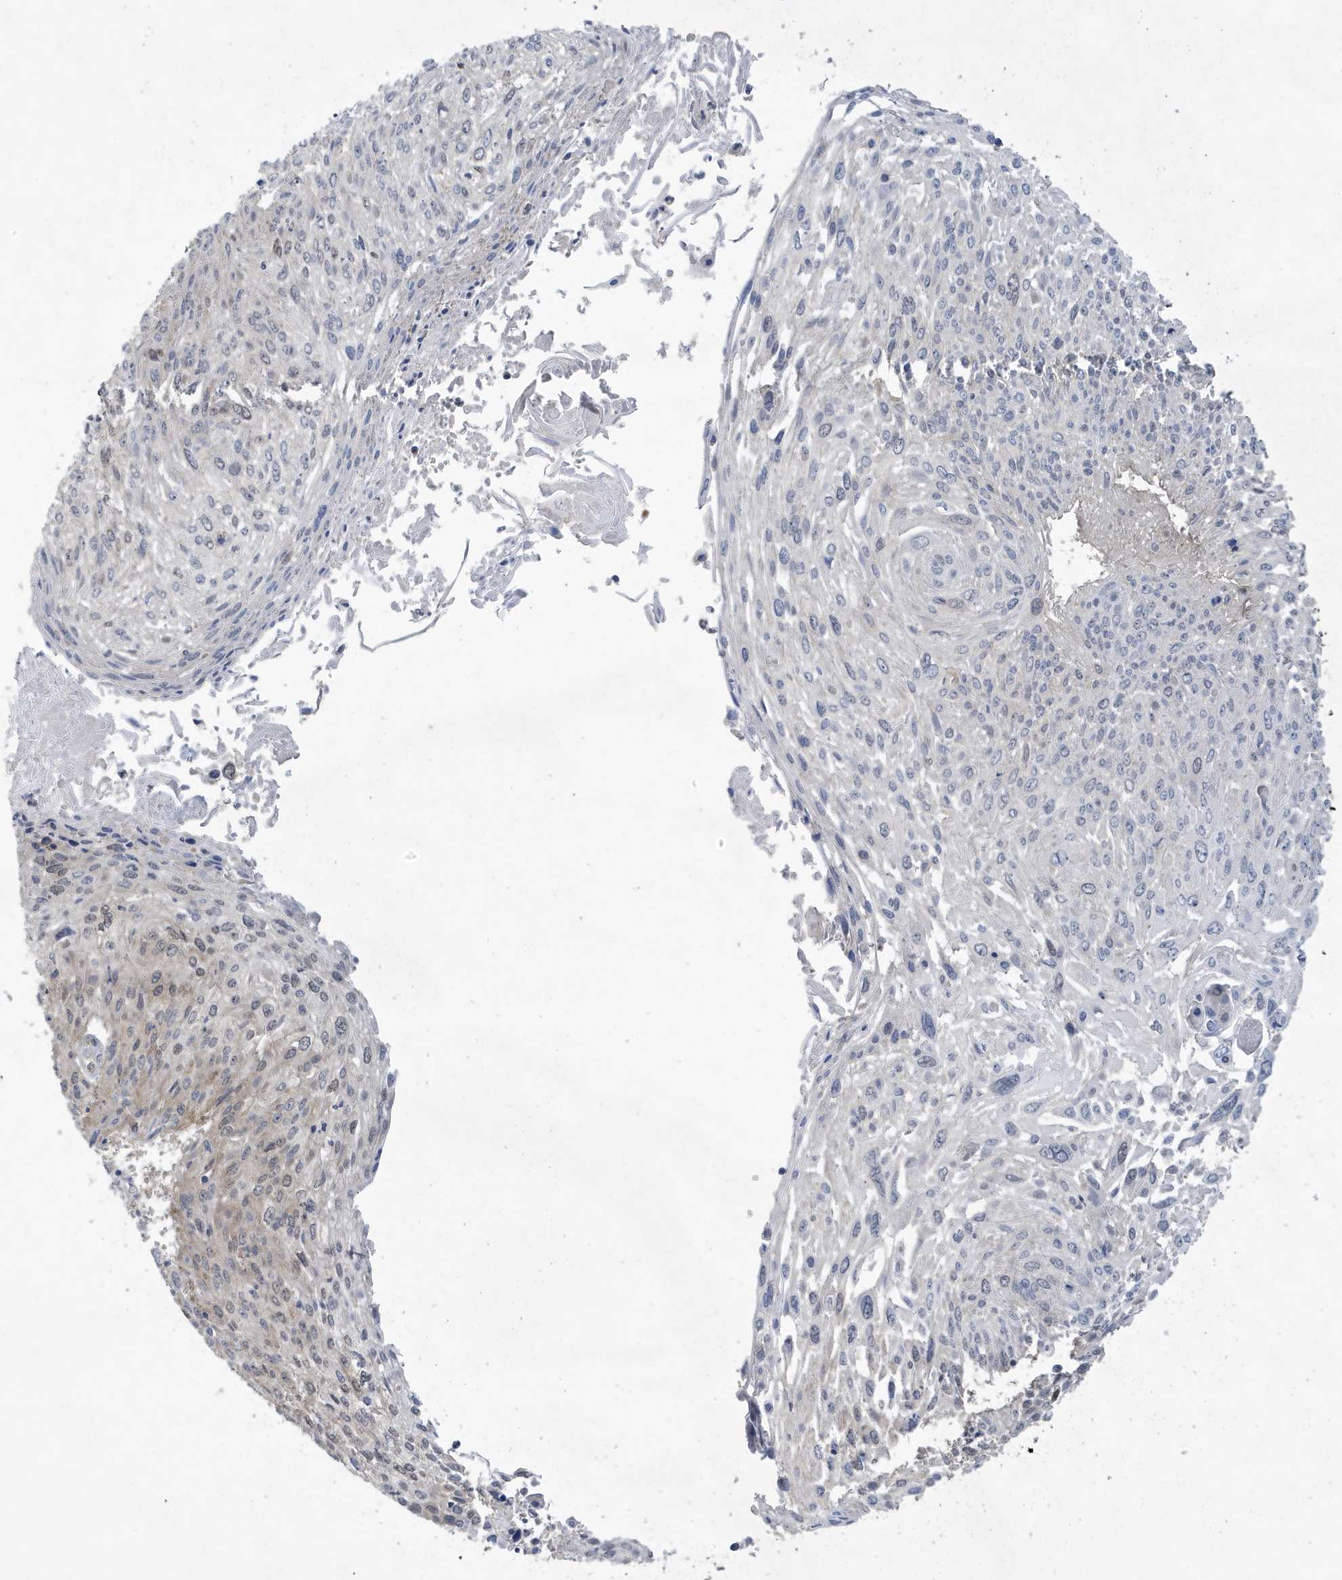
{"staining": {"intensity": "negative", "quantity": "none", "location": "none"}, "tissue": "cervical cancer", "cell_type": "Tumor cells", "image_type": "cancer", "snomed": [{"axis": "morphology", "description": "Squamous cell carcinoma, NOS"}, {"axis": "topography", "description": "Cervix"}], "caption": "IHC photomicrograph of neoplastic tissue: cervical squamous cell carcinoma stained with DAB (3,3'-diaminobenzidine) shows no significant protein expression in tumor cells.", "gene": "NCOA7", "patient": {"sex": "female", "age": 51}}